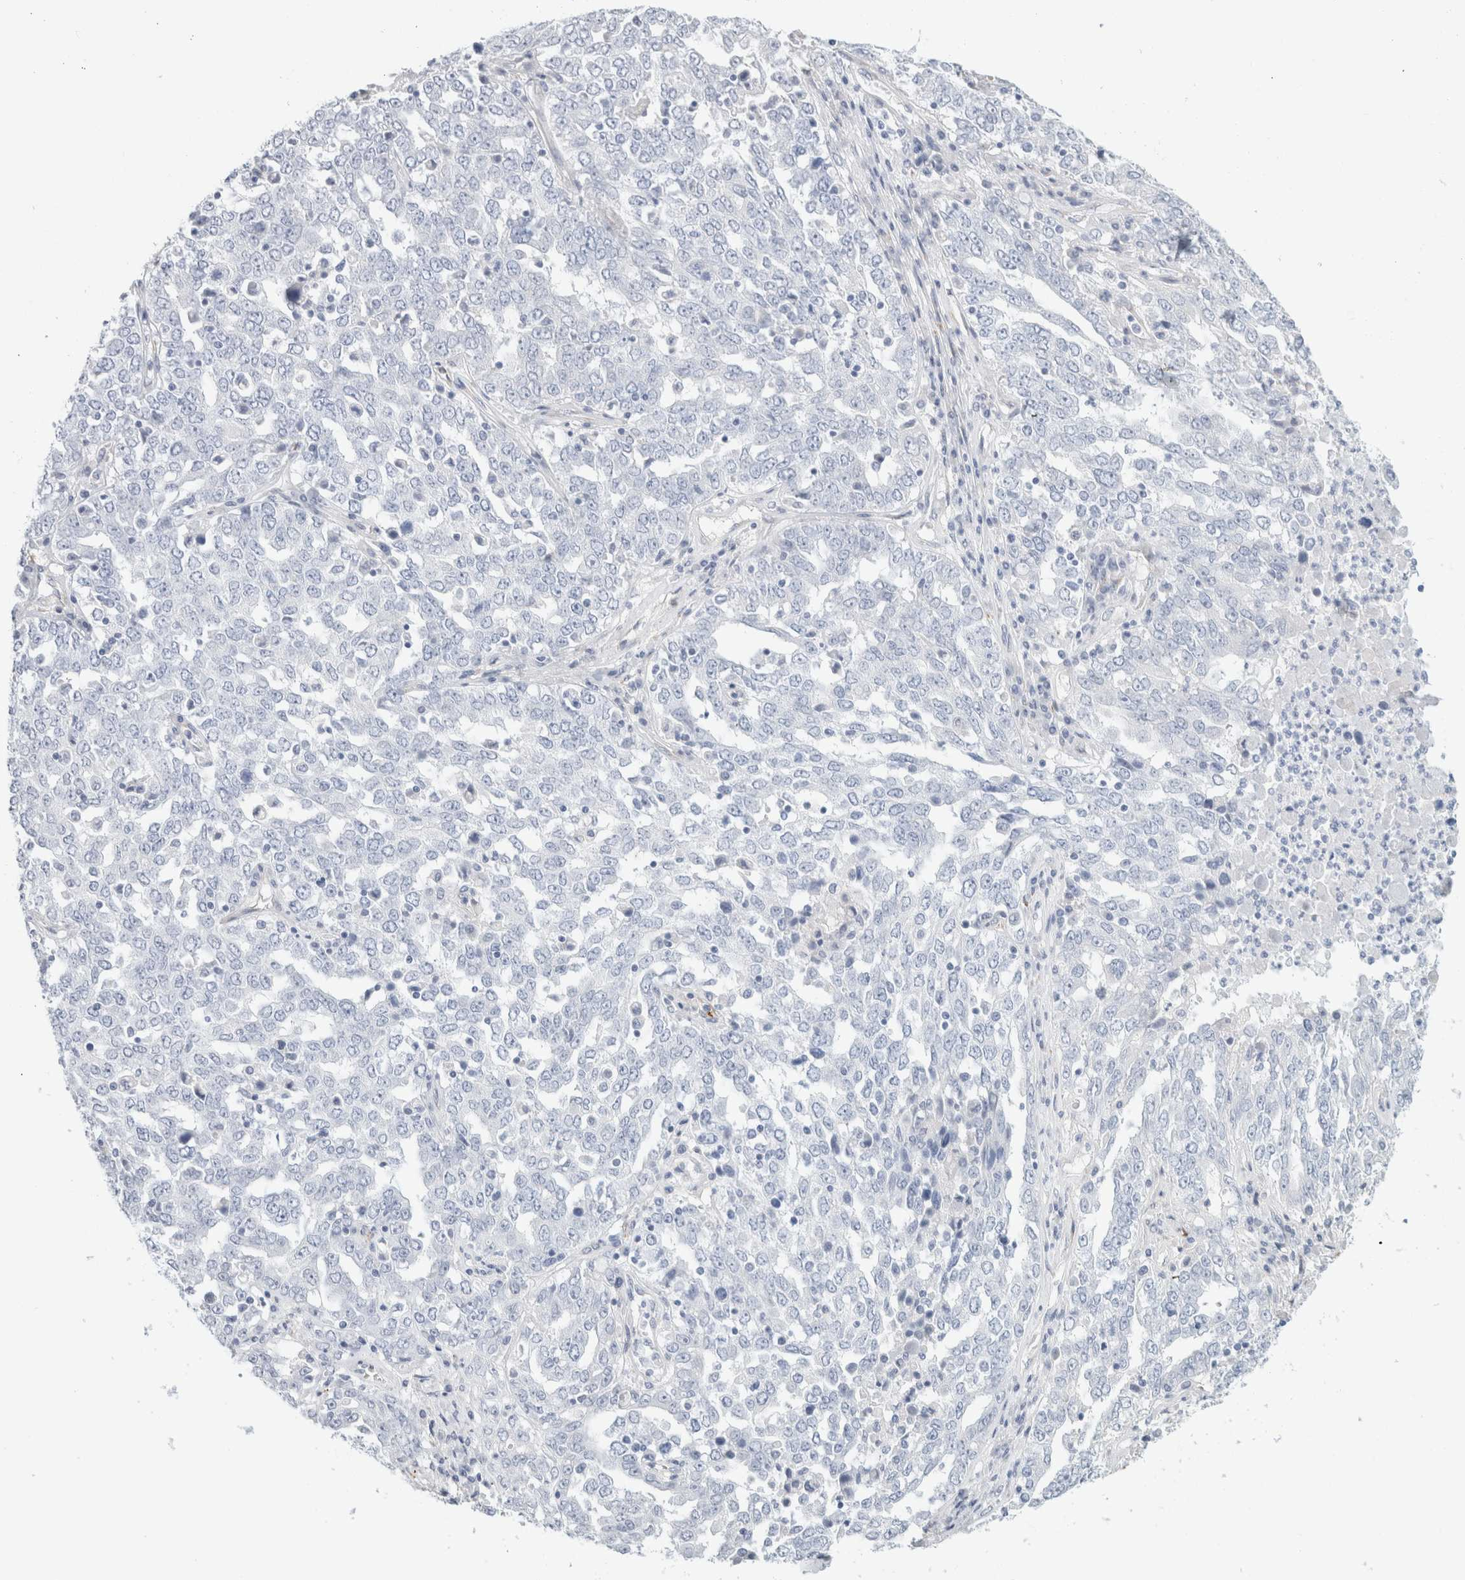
{"staining": {"intensity": "negative", "quantity": "none", "location": "none"}, "tissue": "ovarian cancer", "cell_type": "Tumor cells", "image_type": "cancer", "snomed": [{"axis": "morphology", "description": "Carcinoma, endometroid"}, {"axis": "topography", "description": "Ovary"}], "caption": "IHC of human ovarian cancer exhibits no staining in tumor cells.", "gene": "RTN4", "patient": {"sex": "female", "age": 62}}